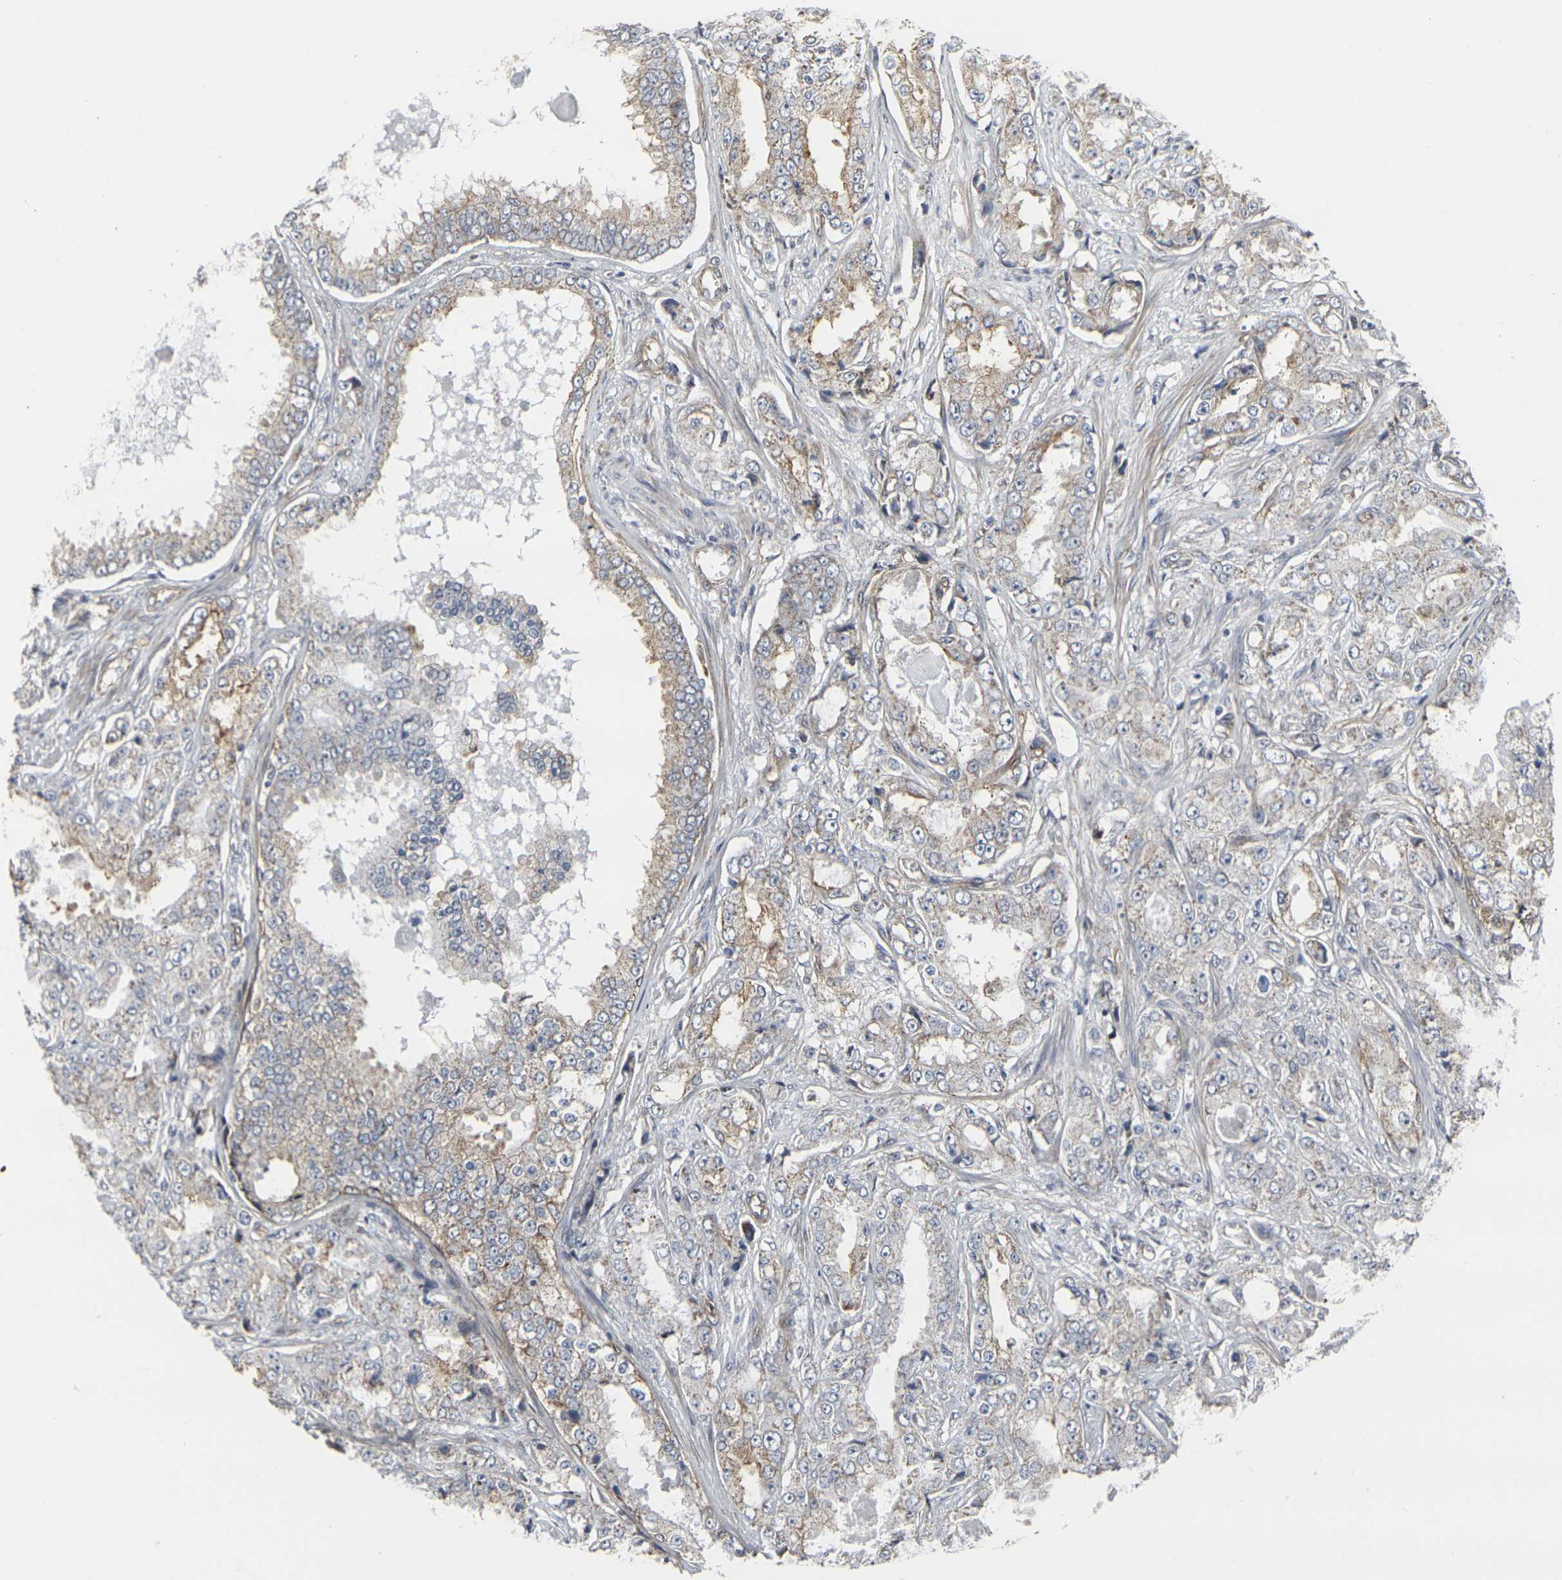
{"staining": {"intensity": "weak", "quantity": ">75%", "location": "cytoplasmic/membranous"}, "tissue": "prostate cancer", "cell_type": "Tumor cells", "image_type": "cancer", "snomed": [{"axis": "morphology", "description": "Adenocarcinoma, High grade"}, {"axis": "topography", "description": "Prostate"}], "caption": "Immunohistochemistry (IHC) staining of prostate adenocarcinoma (high-grade), which demonstrates low levels of weak cytoplasmic/membranous staining in about >75% of tumor cells indicating weak cytoplasmic/membranous protein expression. The staining was performed using DAB (3,3'-diaminobenzidine) (brown) for protein detection and nuclei were counterstained in hematoxylin (blue).", "gene": "MYOF", "patient": {"sex": "male", "age": 73}}